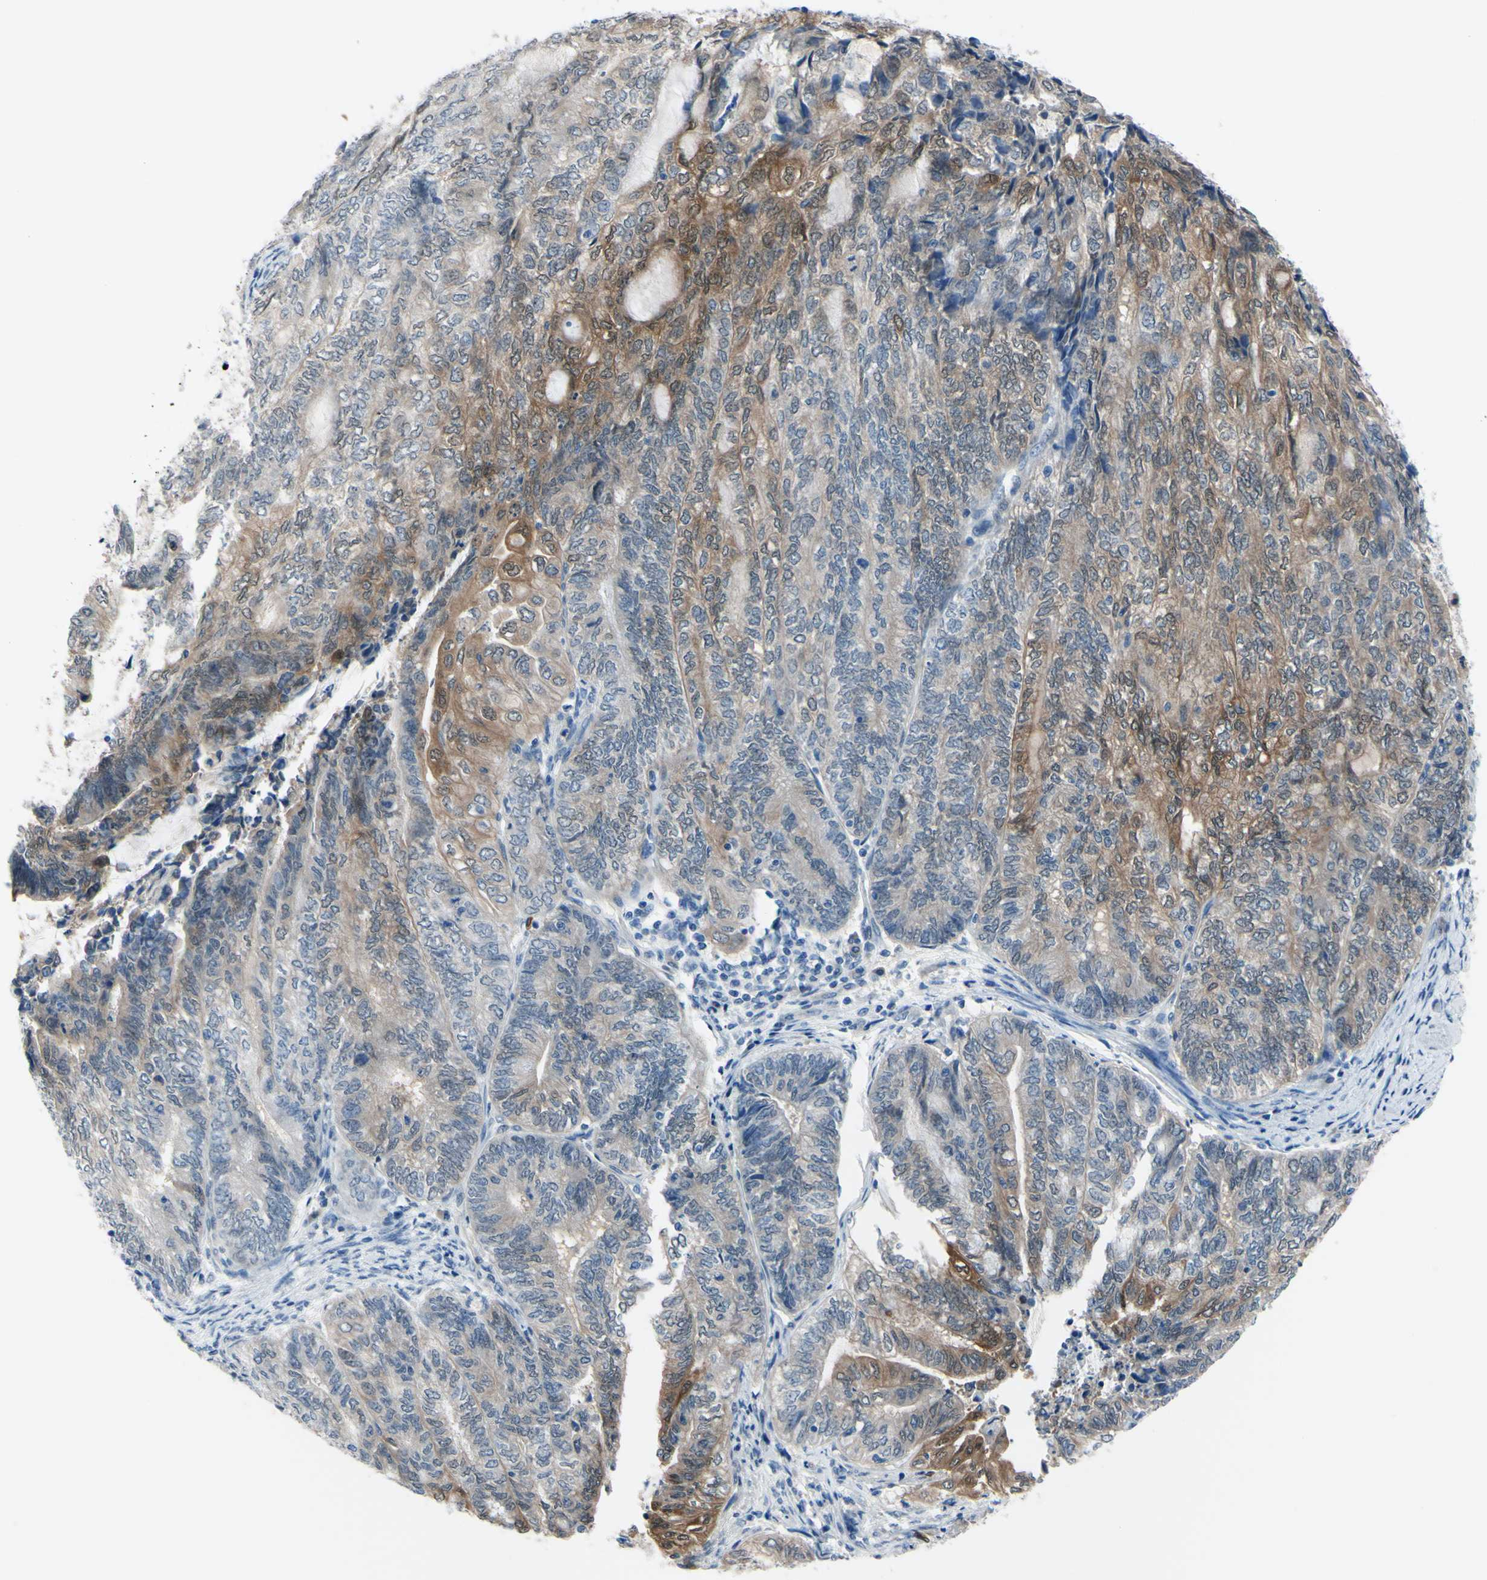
{"staining": {"intensity": "moderate", "quantity": "25%-75%", "location": "cytoplasmic/membranous"}, "tissue": "endometrial cancer", "cell_type": "Tumor cells", "image_type": "cancer", "snomed": [{"axis": "morphology", "description": "Adenocarcinoma, NOS"}, {"axis": "topography", "description": "Uterus"}, {"axis": "topography", "description": "Endometrium"}], "caption": "Human endometrial cancer stained with a protein marker displays moderate staining in tumor cells.", "gene": "NOL3", "patient": {"sex": "female", "age": 70}}